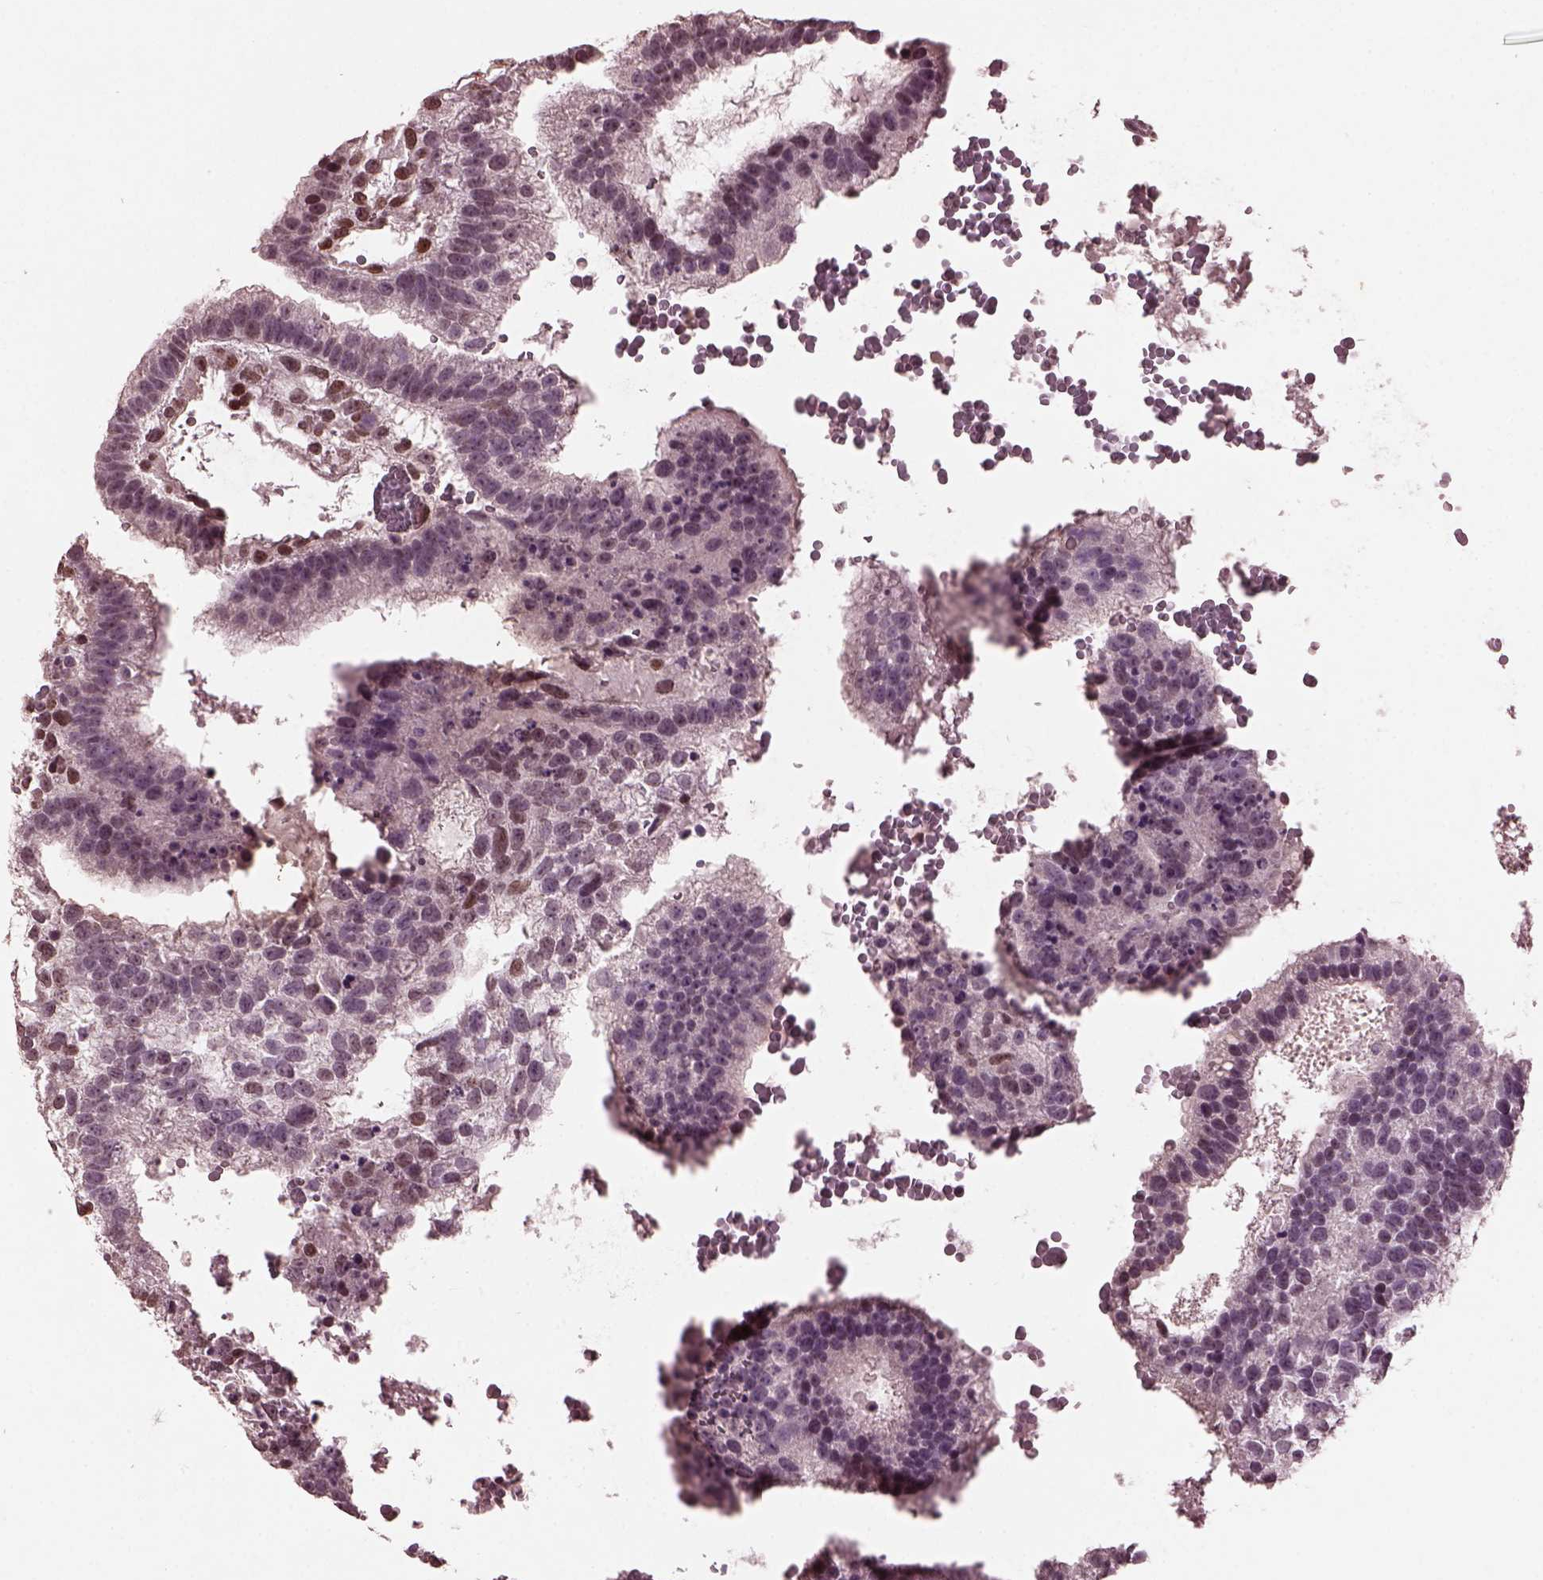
{"staining": {"intensity": "negative", "quantity": "none", "location": "none"}, "tissue": "testis cancer", "cell_type": "Tumor cells", "image_type": "cancer", "snomed": [{"axis": "morphology", "description": "Normal tissue, NOS"}, {"axis": "morphology", "description": "Carcinoma, Embryonal, NOS"}, {"axis": "topography", "description": "Testis"}, {"axis": "topography", "description": "Epididymis"}], "caption": "Immunohistochemistry (IHC) of human testis embryonal carcinoma demonstrates no expression in tumor cells. (DAB immunohistochemistry (IHC) visualized using brightfield microscopy, high magnification).", "gene": "IL18RAP", "patient": {"sex": "male", "age": 32}}